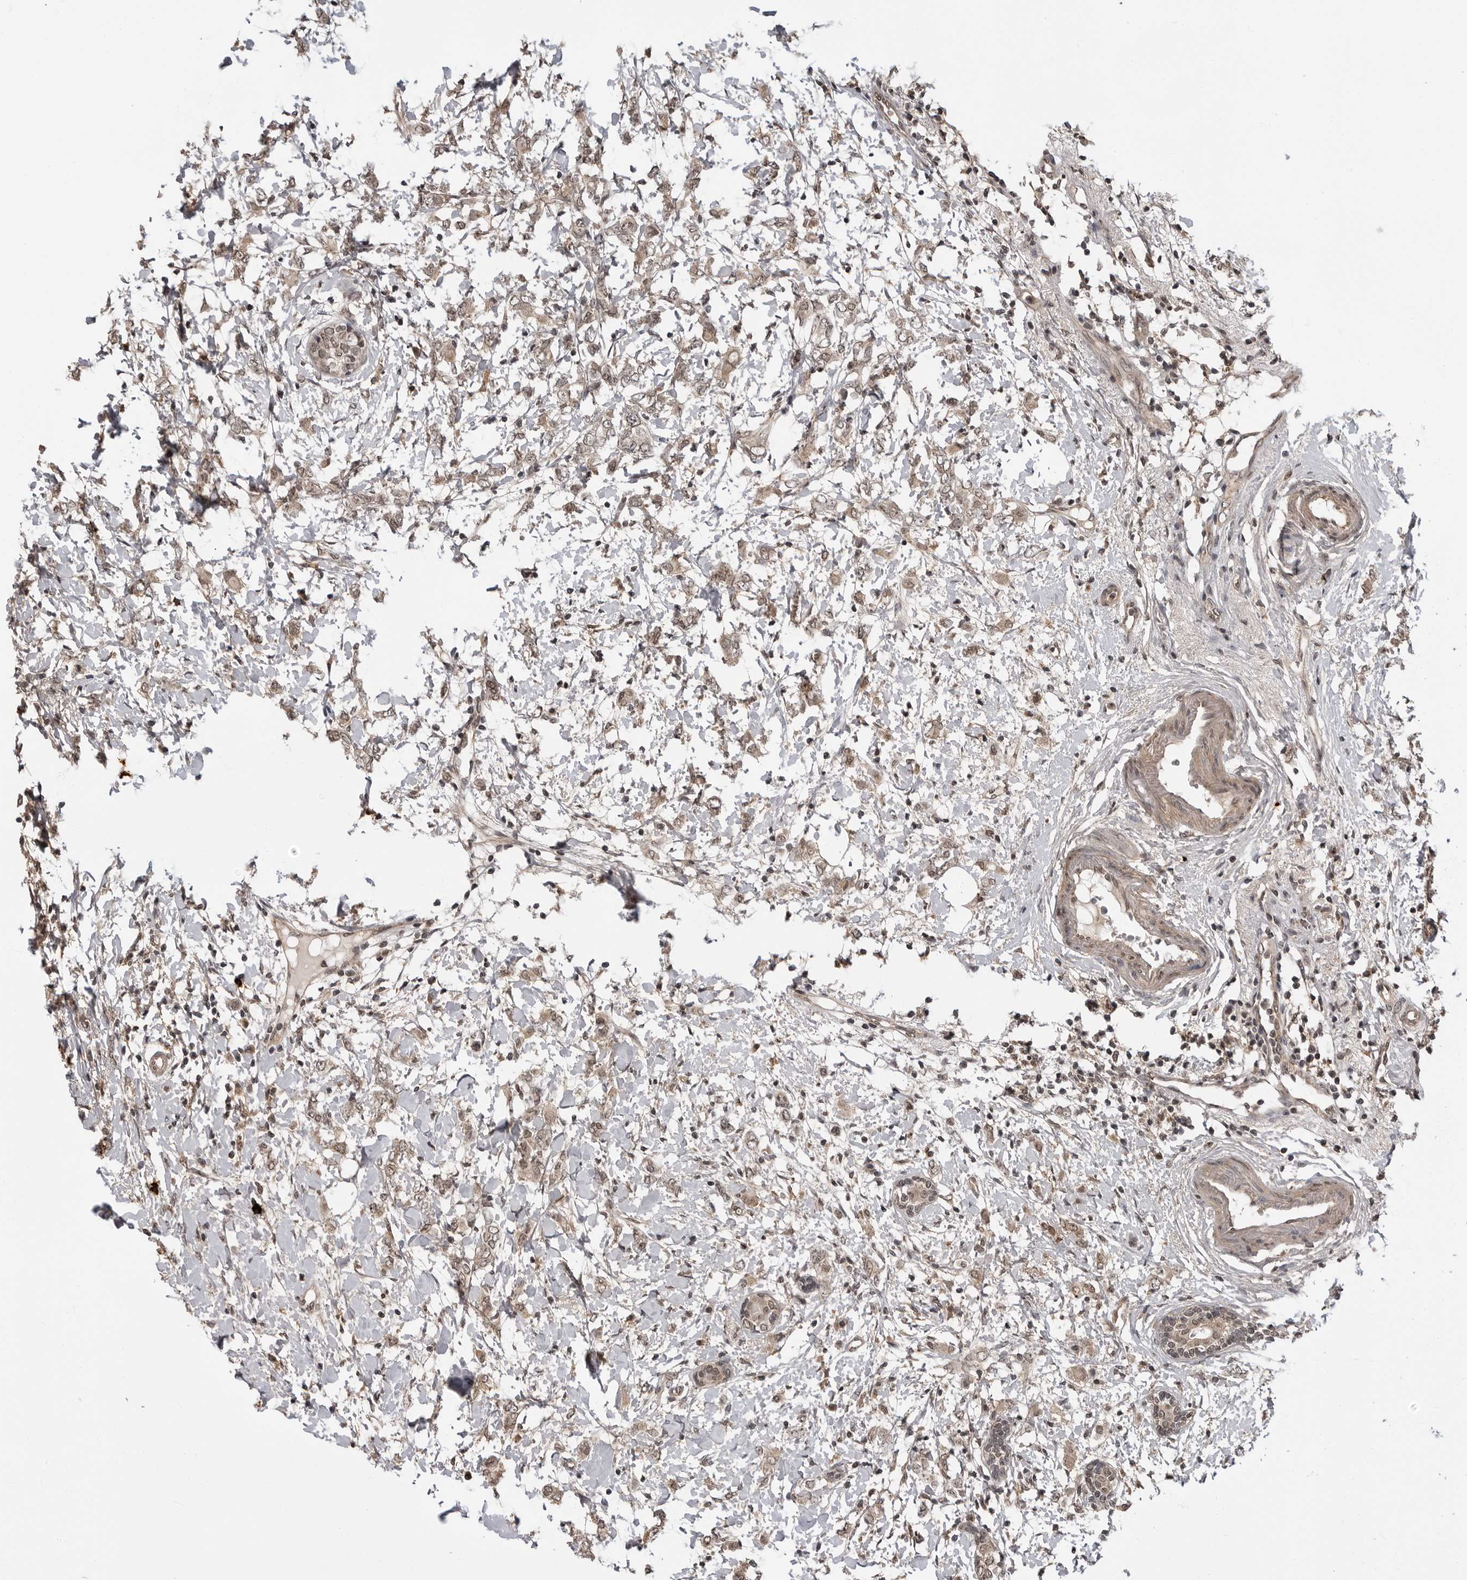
{"staining": {"intensity": "weak", "quantity": "25%-75%", "location": "nuclear"}, "tissue": "breast cancer", "cell_type": "Tumor cells", "image_type": "cancer", "snomed": [{"axis": "morphology", "description": "Normal tissue, NOS"}, {"axis": "morphology", "description": "Lobular carcinoma"}, {"axis": "topography", "description": "Breast"}], "caption": "High-power microscopy captured an immunohistochemistry micrograph of breast cancer (lobular carcinoma), revealing weak nuclear positivity in approximately 25%-75% of tumor cells.", "gene": "IL24", "patient": {"sex": "female", "age": 47}}